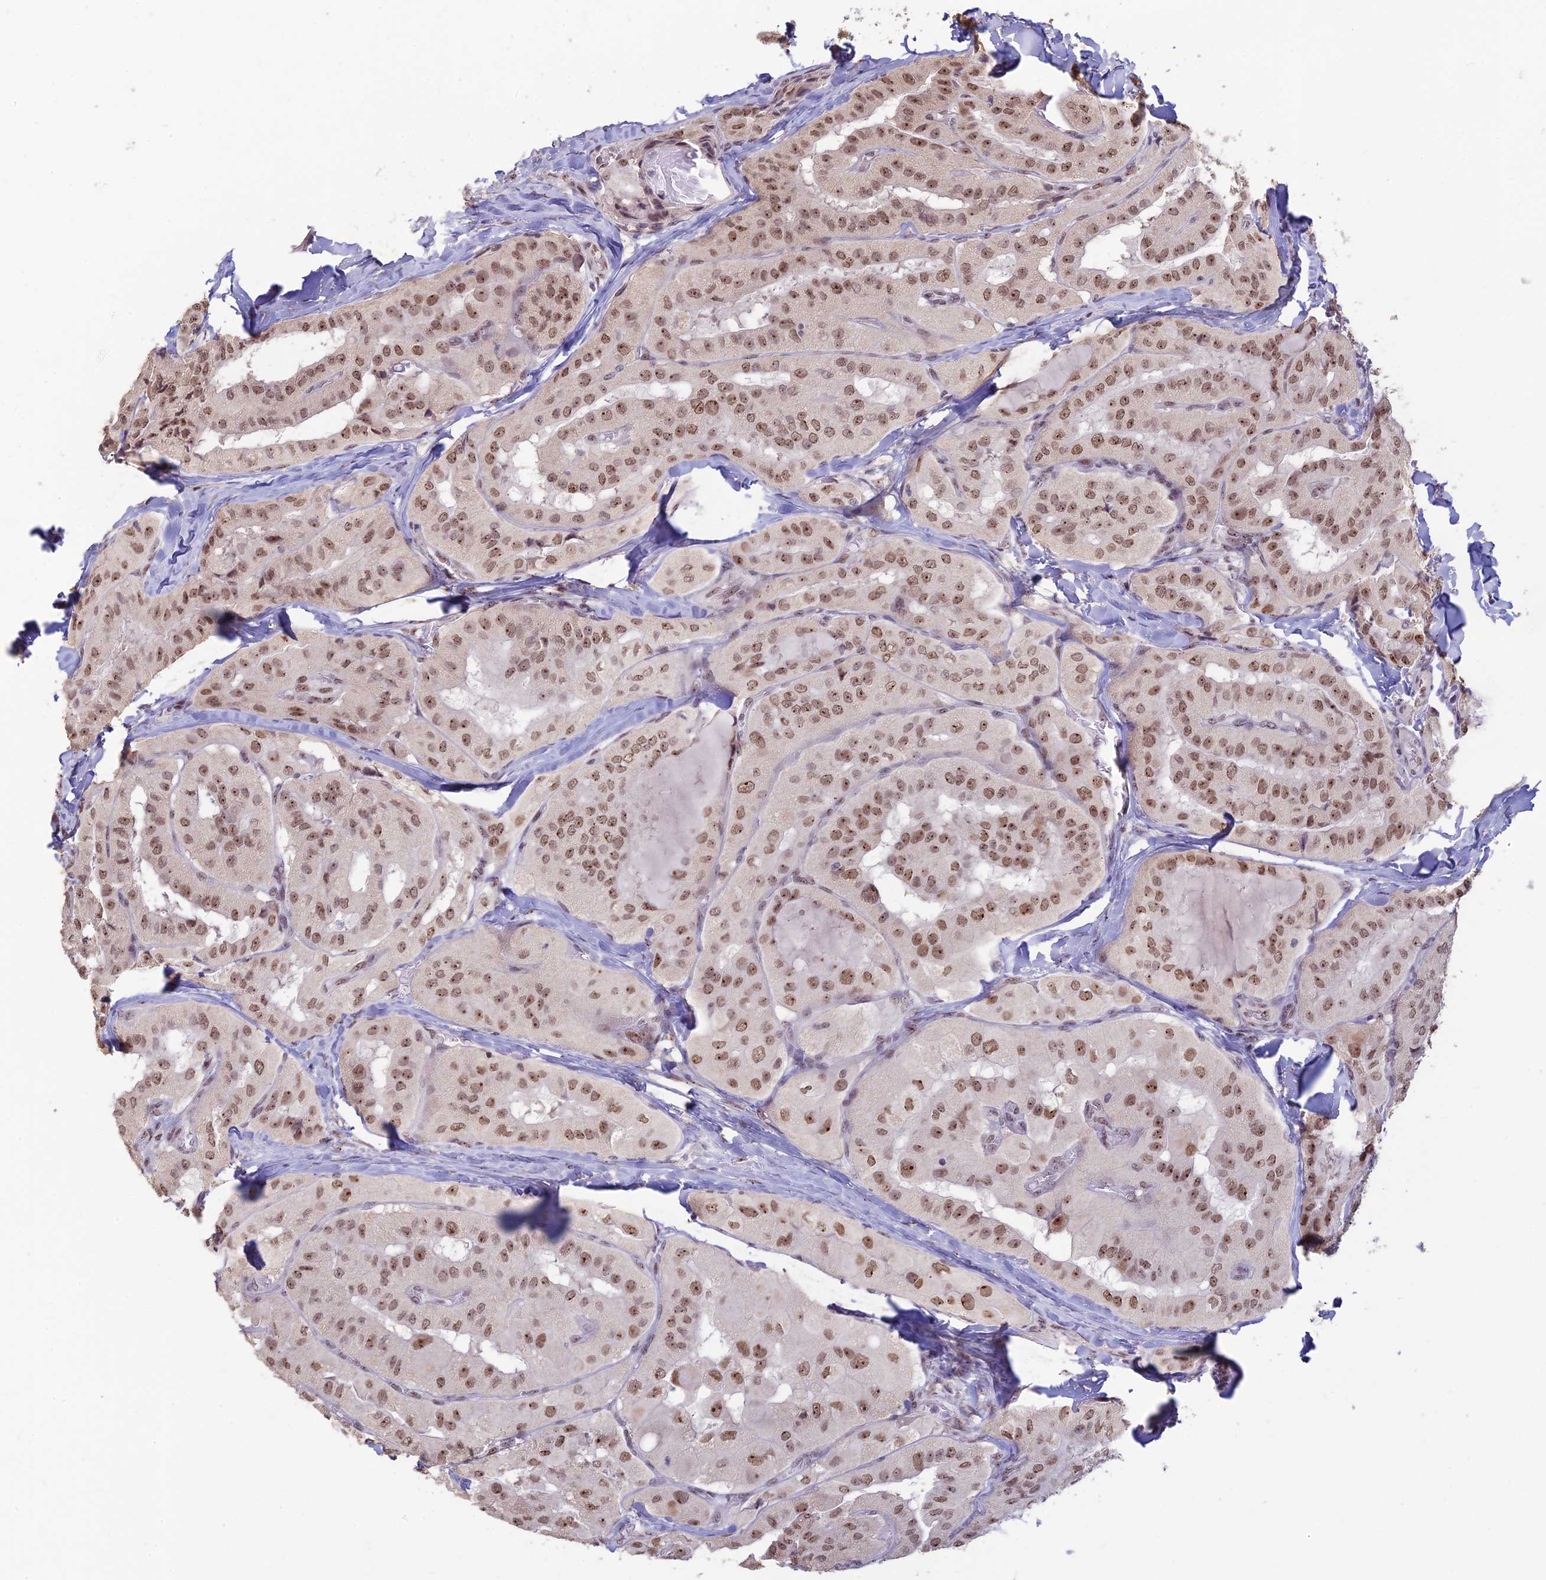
{"staining": {"intensity": "moderate", "quantity": ">75%", "location": "nuclear"}, "tissue": "thyroid cancer", "cell_type": "Tumor cells", "image_type": "cancer", "snomed": [{"axis": "morphology", "description": "Normal tissue, NOS"}, {"axis": "morphology", "description": "Papillary adenocarcinoma, NOS"}, {"axis": "topography", "description": "Thyroid gland"}], "caption": "High-power microscopy captured an immunohistochemistry (IHC) micrograph of thyroid papillary adenocarcinoma, revealing moderate nuclear positivity in about >75% of tumor cells.", "gene": "POLR1G", "patient": {"sex": "female", "age": 59}}